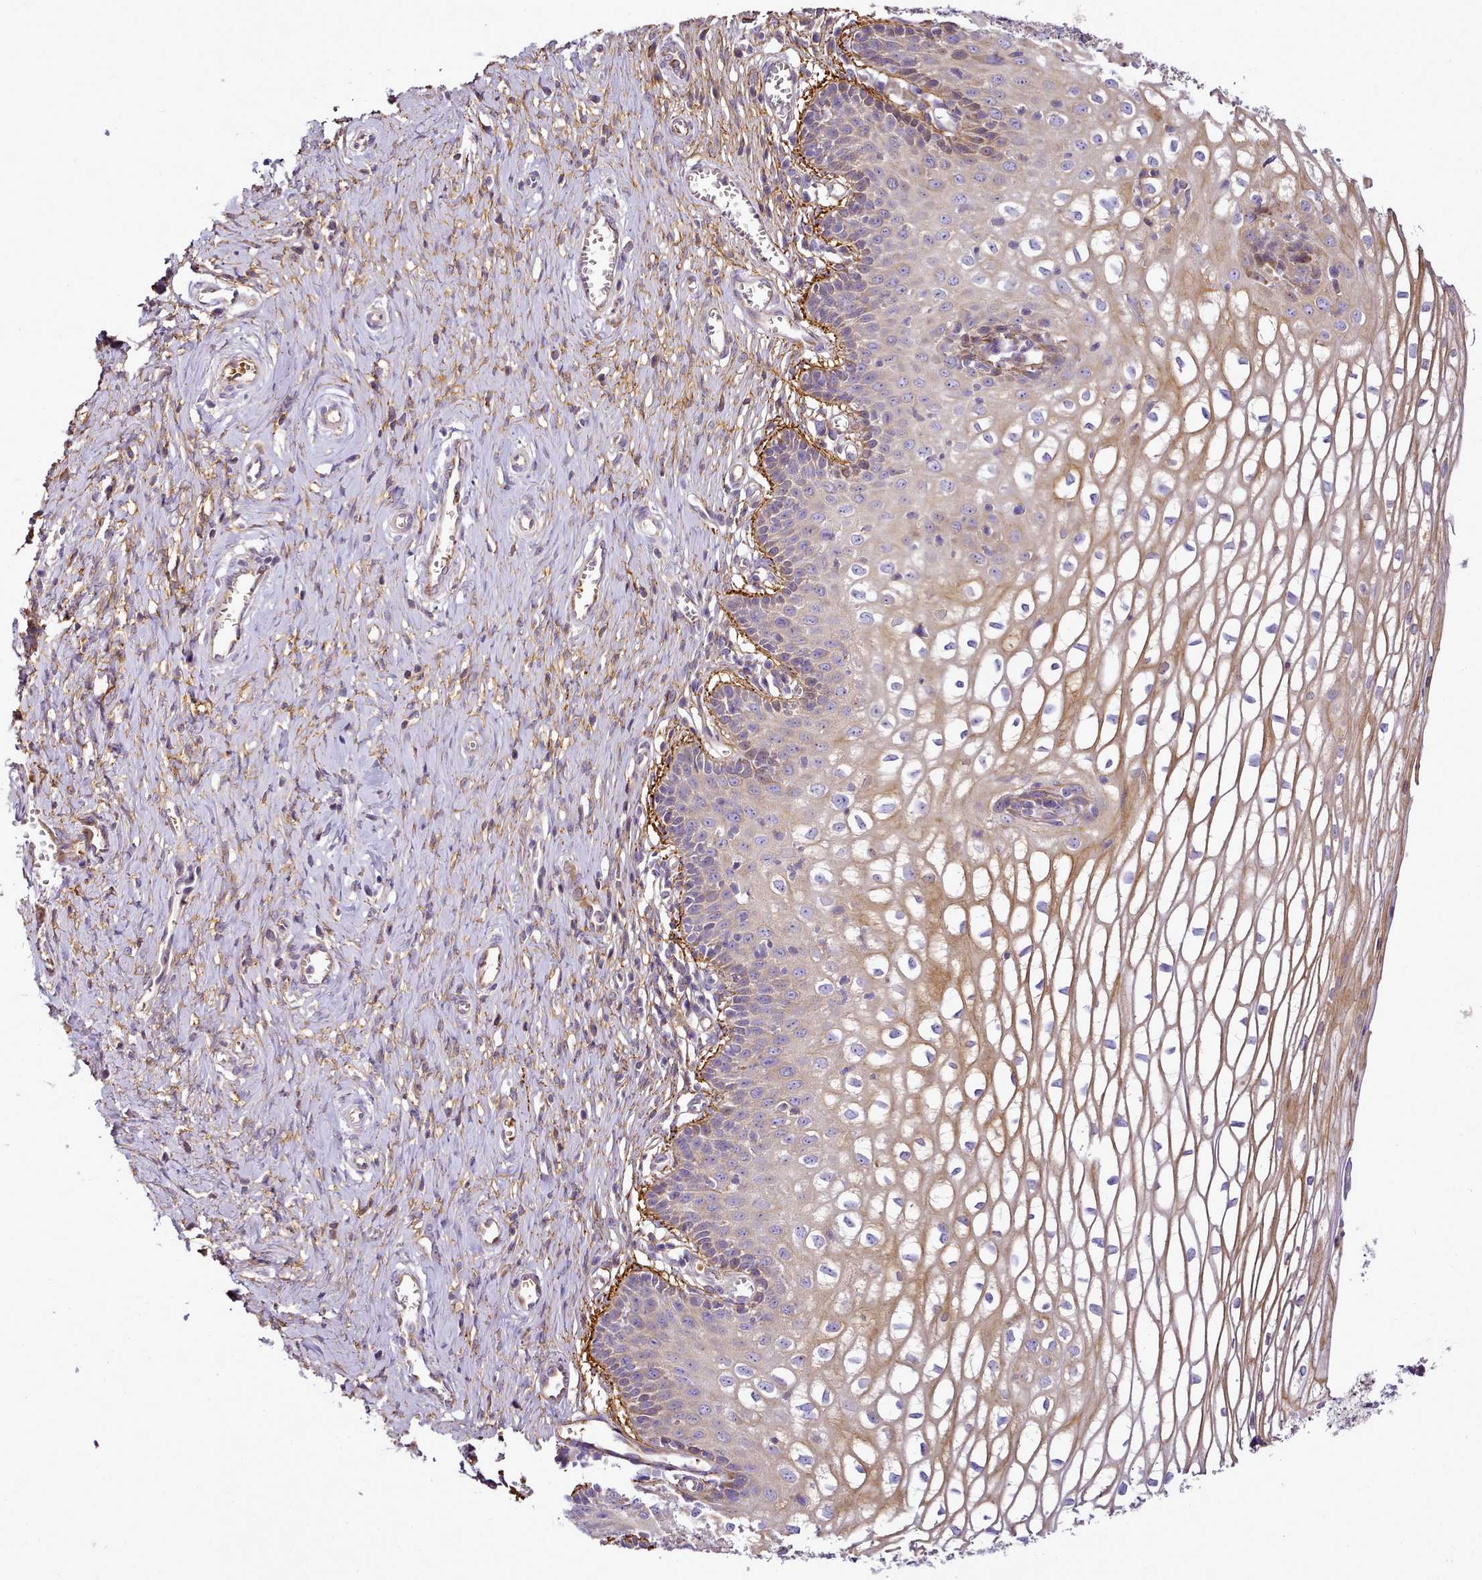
{"staining": {"intensity": "weak", "quantity": "<25%", "location": "cytoplasmic/membranous"}, "tissue": "cervix", "cell_type": "Glandular cells", "image_type": "normal", "snomed": [{"axis": "morphology", "description": "Normal tissue, NOS"}, {"axis": "morphology", "description": "Adenocarcinoma, NOS"}, {"axis": "topography", "description": "Cervix"}], "caption": "This is an immunohistochemistry (IHC) image of benign cervix. There is no positivity in glandular cells.", "gene": "NBPF10", "patient": {"sex": "female", "age": 29}}